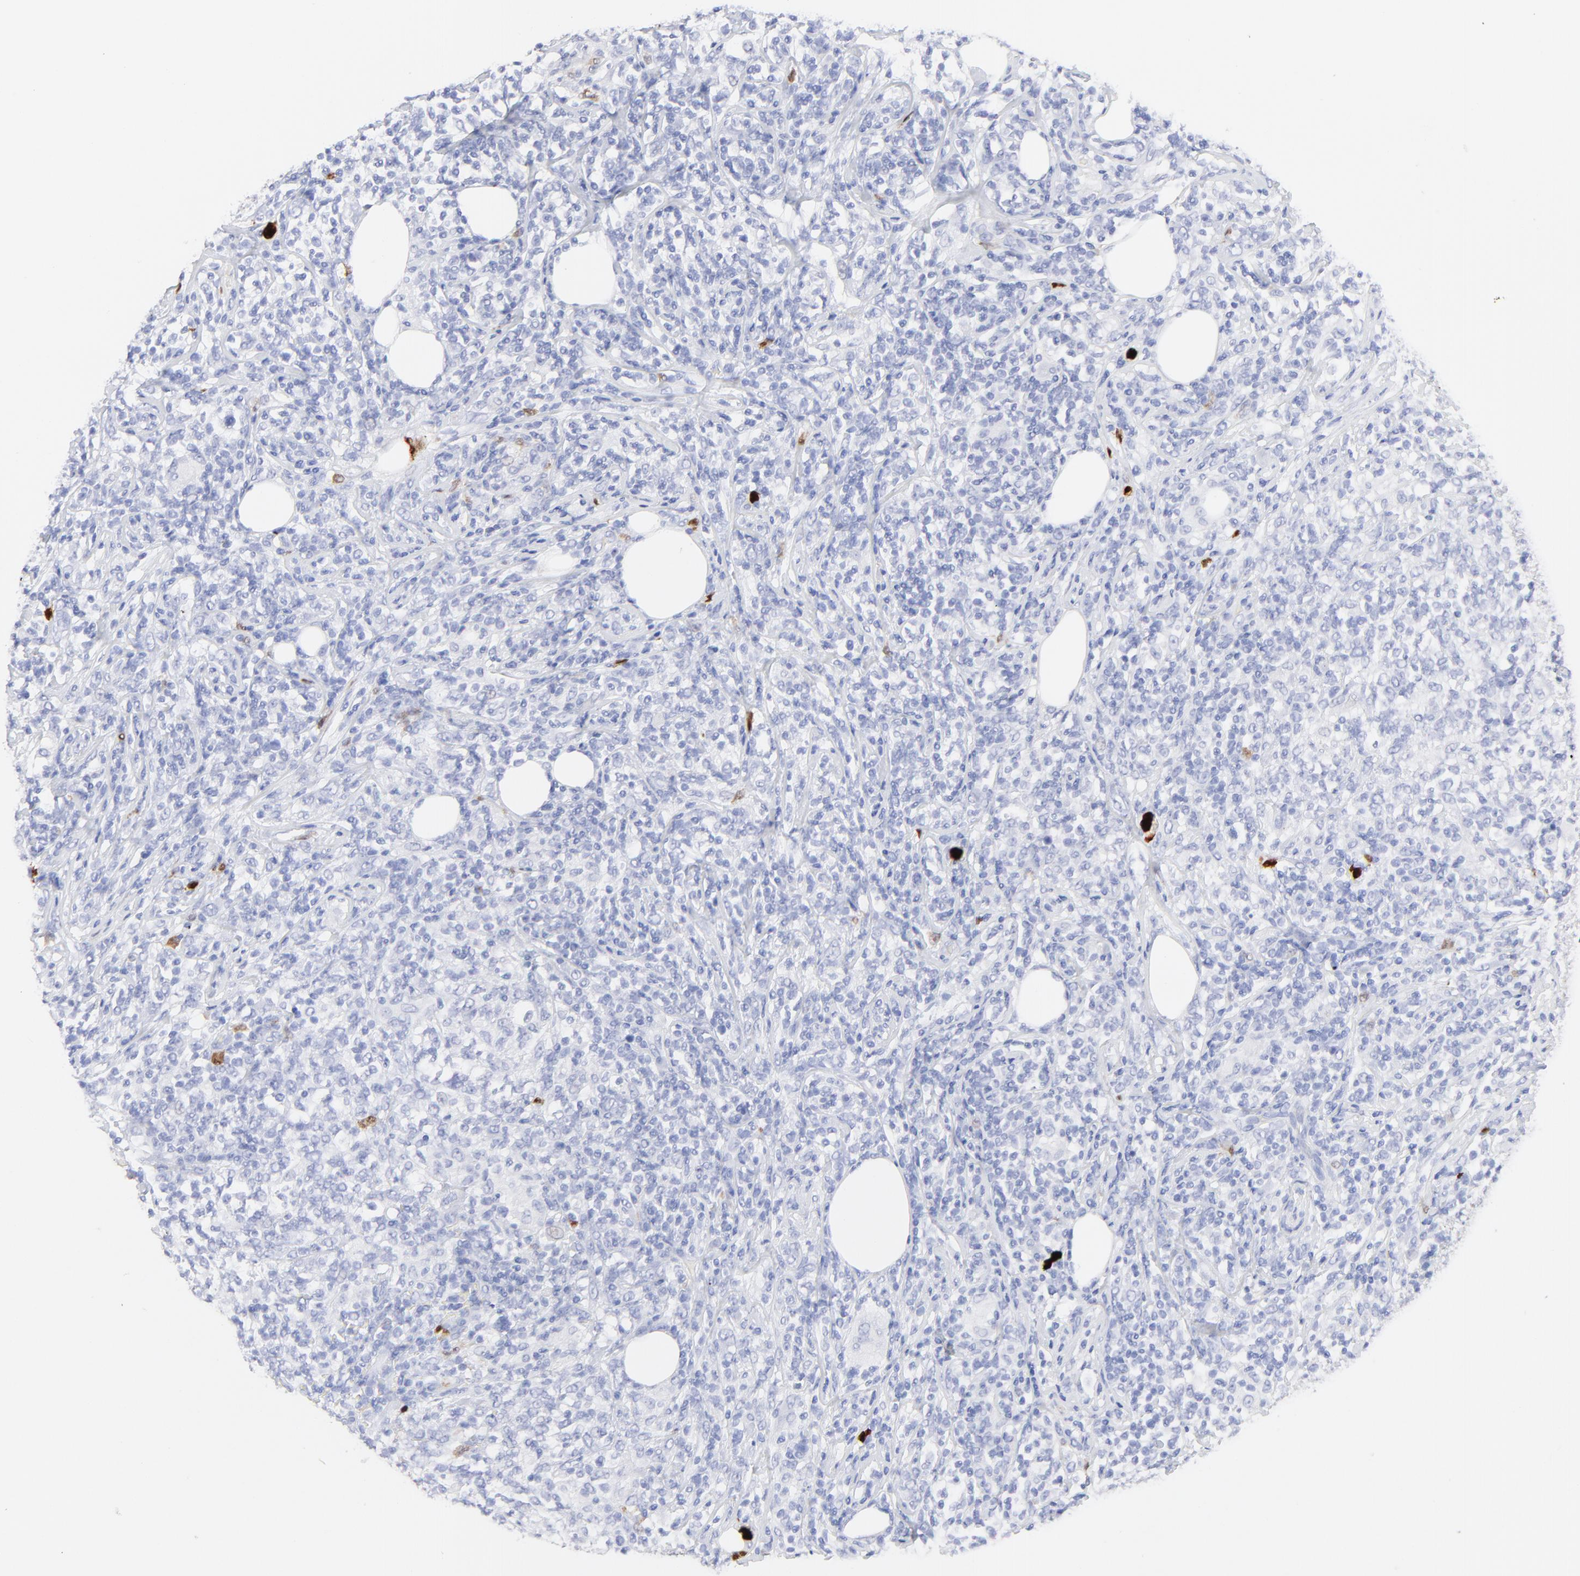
{"staining": {"intensity": "negative", "quantity": "none", "location": "none"}, "tissue": "lymphoma", "cell_type": "Tumor cells", "image_type": "cancer", "snomed": [{"axis": "morphology", "description": "Malignant lymphoma, non-Hodgkin's type, High grade"}, {"axis": "topography", "description": "Lymph node"}], "caption": "Protein analysis of high-grade malignant lymphoma, non-Hodgkin's type demonstrates no significant positivity in tumor cells.", "gene": "S100A12", "patient": {"sex": "female", "age": 84}}